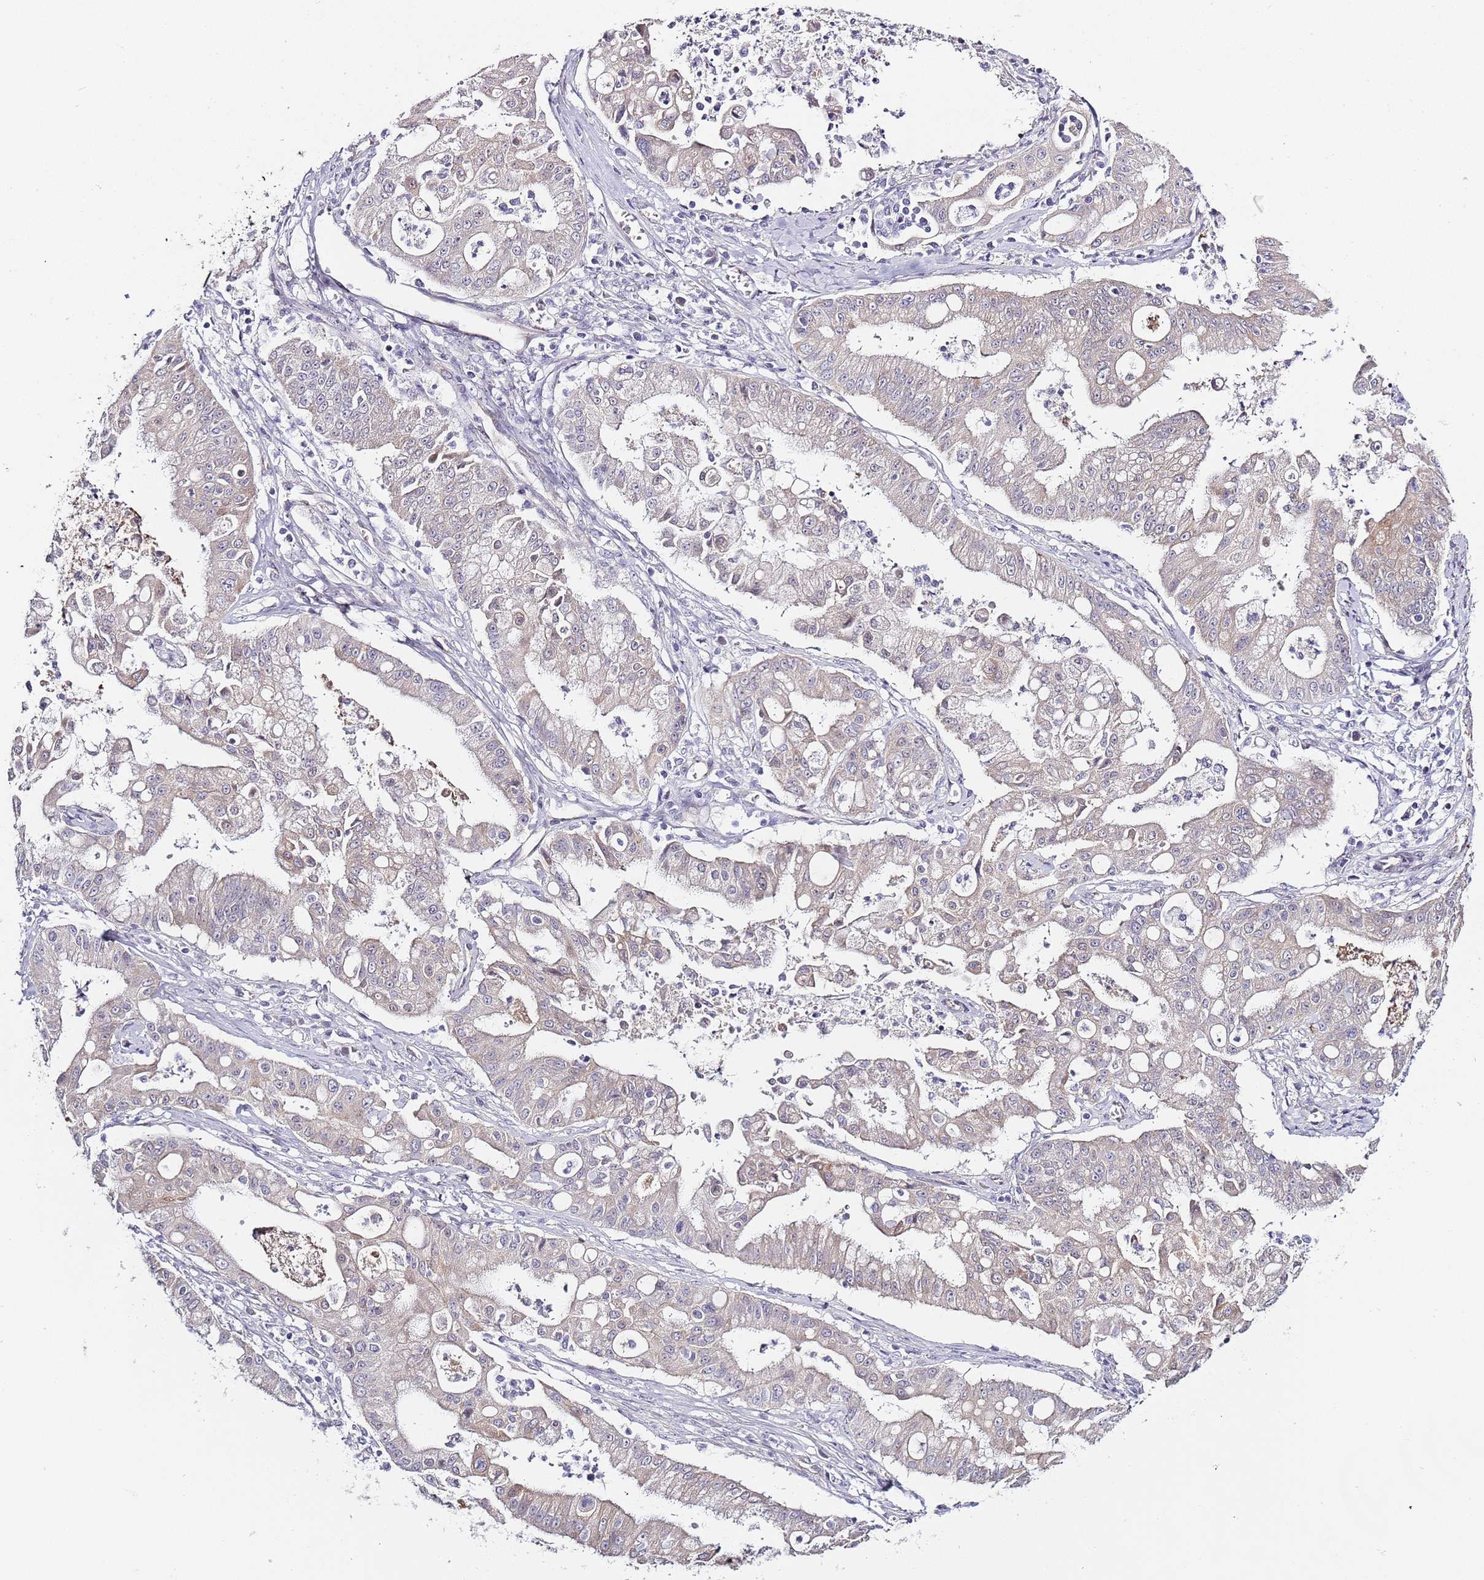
{"staining": {"intensity": "weak", "quantity": "25%-75%", "location": "cytoplasmic/membranous"}, "tissue": "ovarian cancer", "cell_type": "Tumor cells", "image_type": "cancer", "snomed": [{"axis": "morphology", "description": "Cystadenocarcinoma, mucinous, NOS"}, {"axis": "topography", "description": "Ovary"}], "caption": "Approximately 25%-75% of tumor cells in ovarian cancer show weak cytoplasmic/membranous protein positivity as visualized by brown immunohistochemical staining.", "gene": "TBC1D9", "patient": {"sex": "female", "age": 70}}